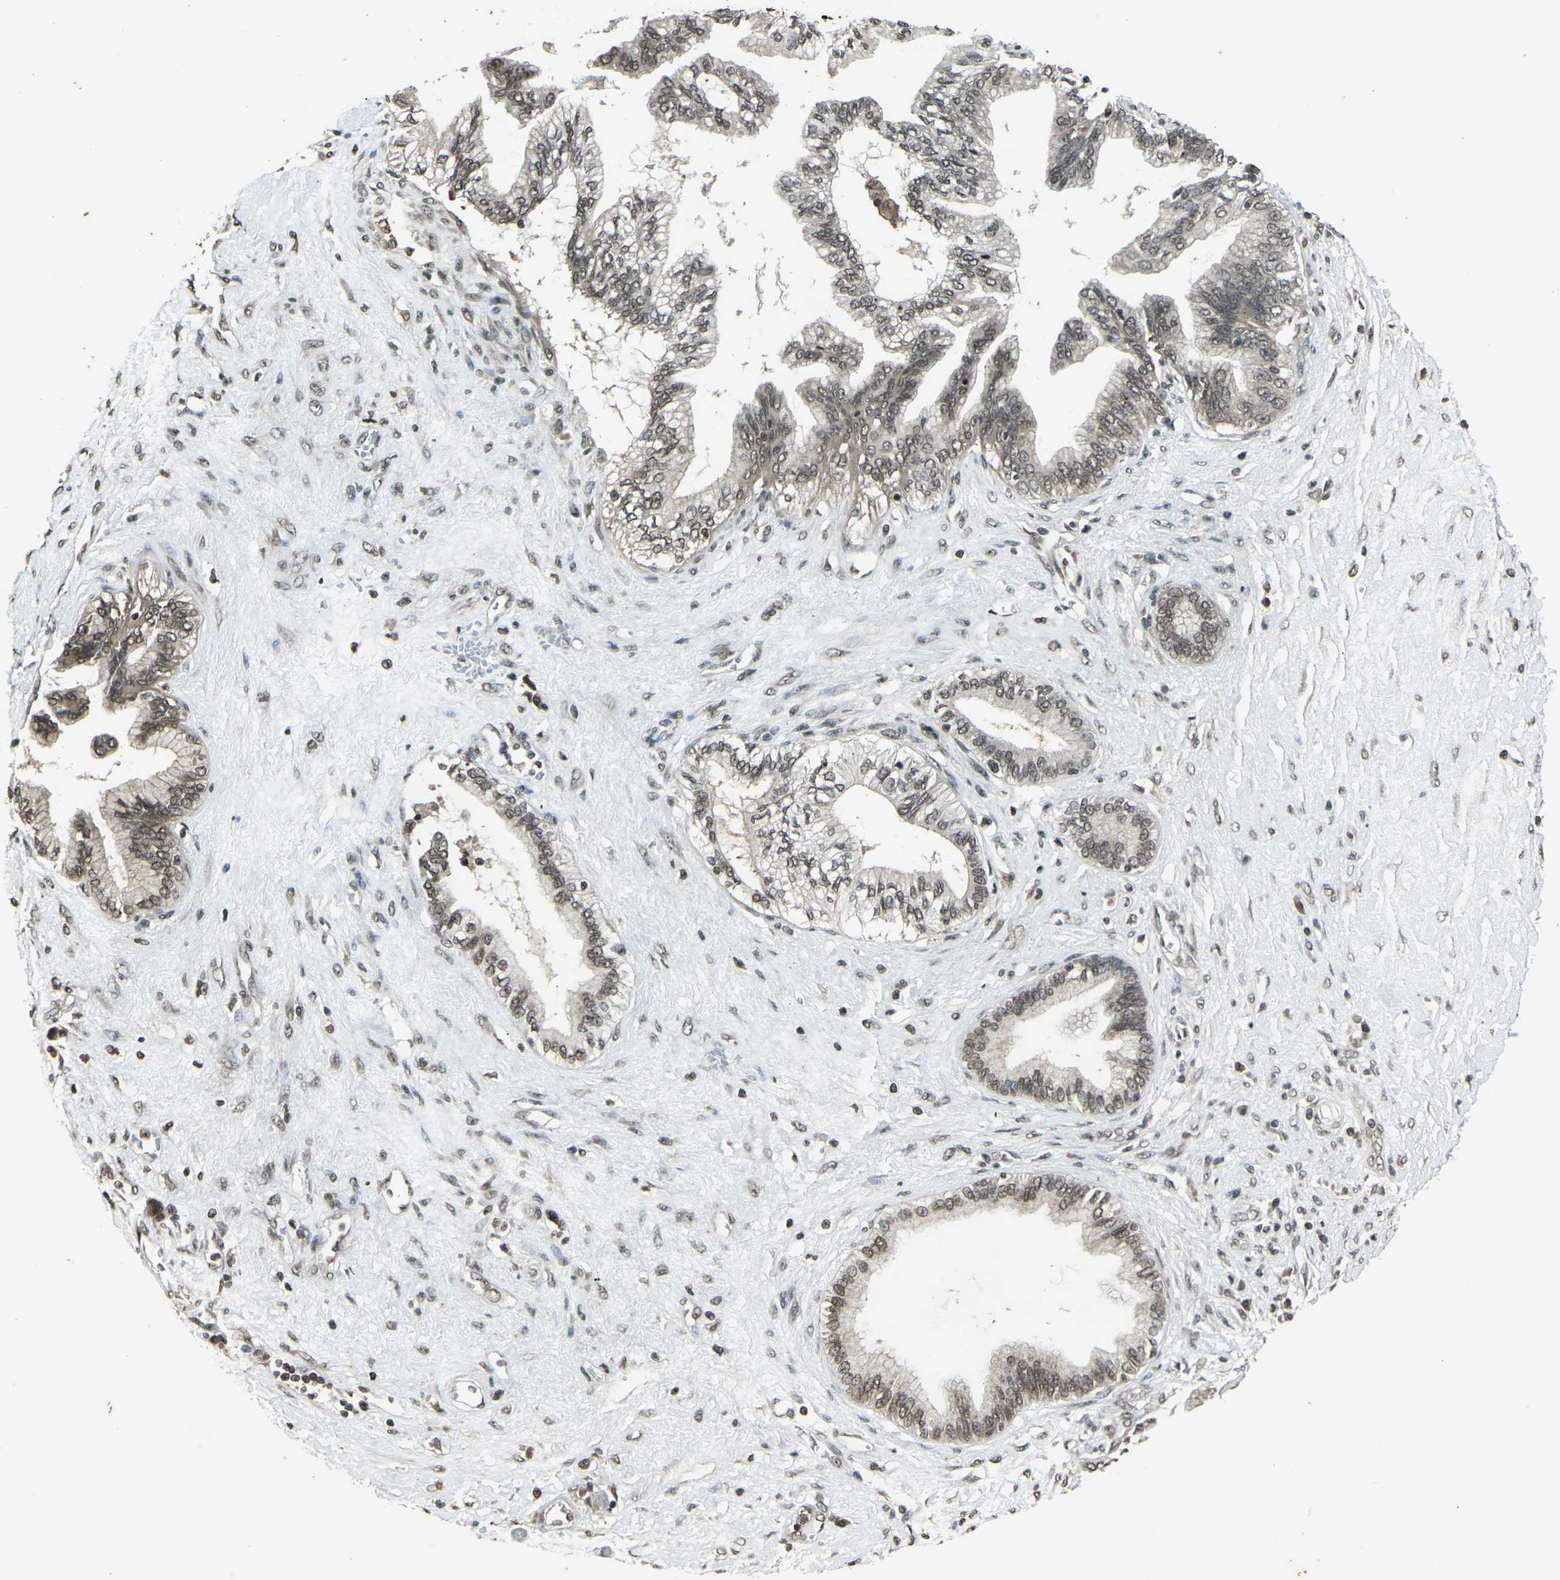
{"staining": {"intensity": "weak", "quantity": ">75%", "location": "nuclear"}, "tissue": "pancreatic cancer", "cell_type": "Tumor cells", "image_type": "cancer", "snomed": [{"axis": "morphology", "description": "Adenocarcinoma, NOS"}, {"axis": "topography", "description": "Pancreas"}], "caption": "Adenocarcinoma (pancreatic) stained with immunohistochemistry displays weak nuclear staining in approximately >75% of tumor cells.", "gene": "PRPF8", "patient": {"sex": "female", "age": 70}}